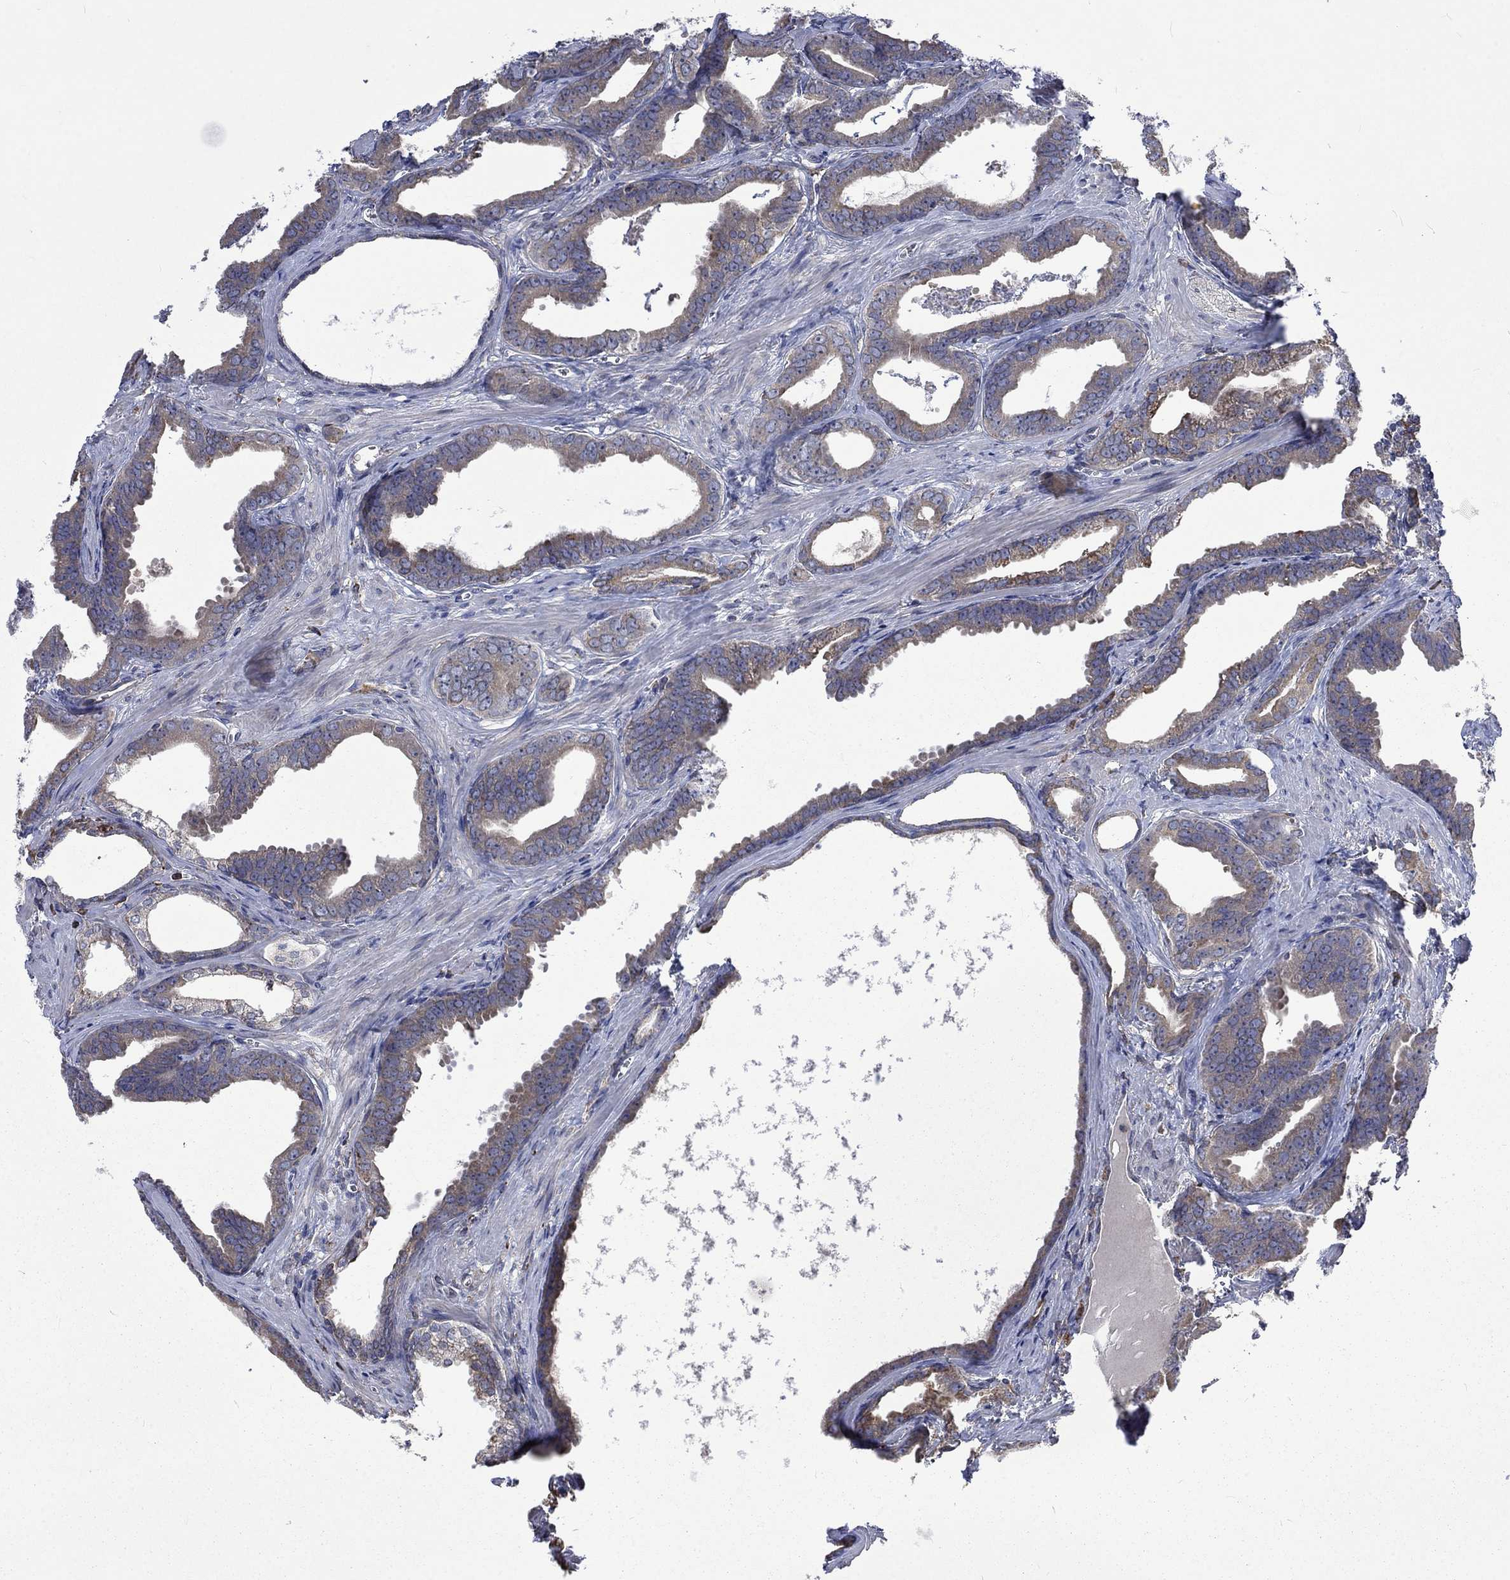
{"staining": {"intensity": "weak", "quantity": "<25%", "location": "cytoplasmic/membranous"}, "tissue": "prostate cancer", "cell_type": "Tumor cells", "image_type": "cancer", "snomed": [{"axis": "morphology", "description": "Adenocarcinoma, NOS"}, {"axis": "topography", "description": "Prostate"}], "caption": "IHC of prostate cancer (adenocarcinoma) exhibits no staining in tumor cells.", "gene": "ESRRA", "patient": {"sex": "male", "age": 66}}